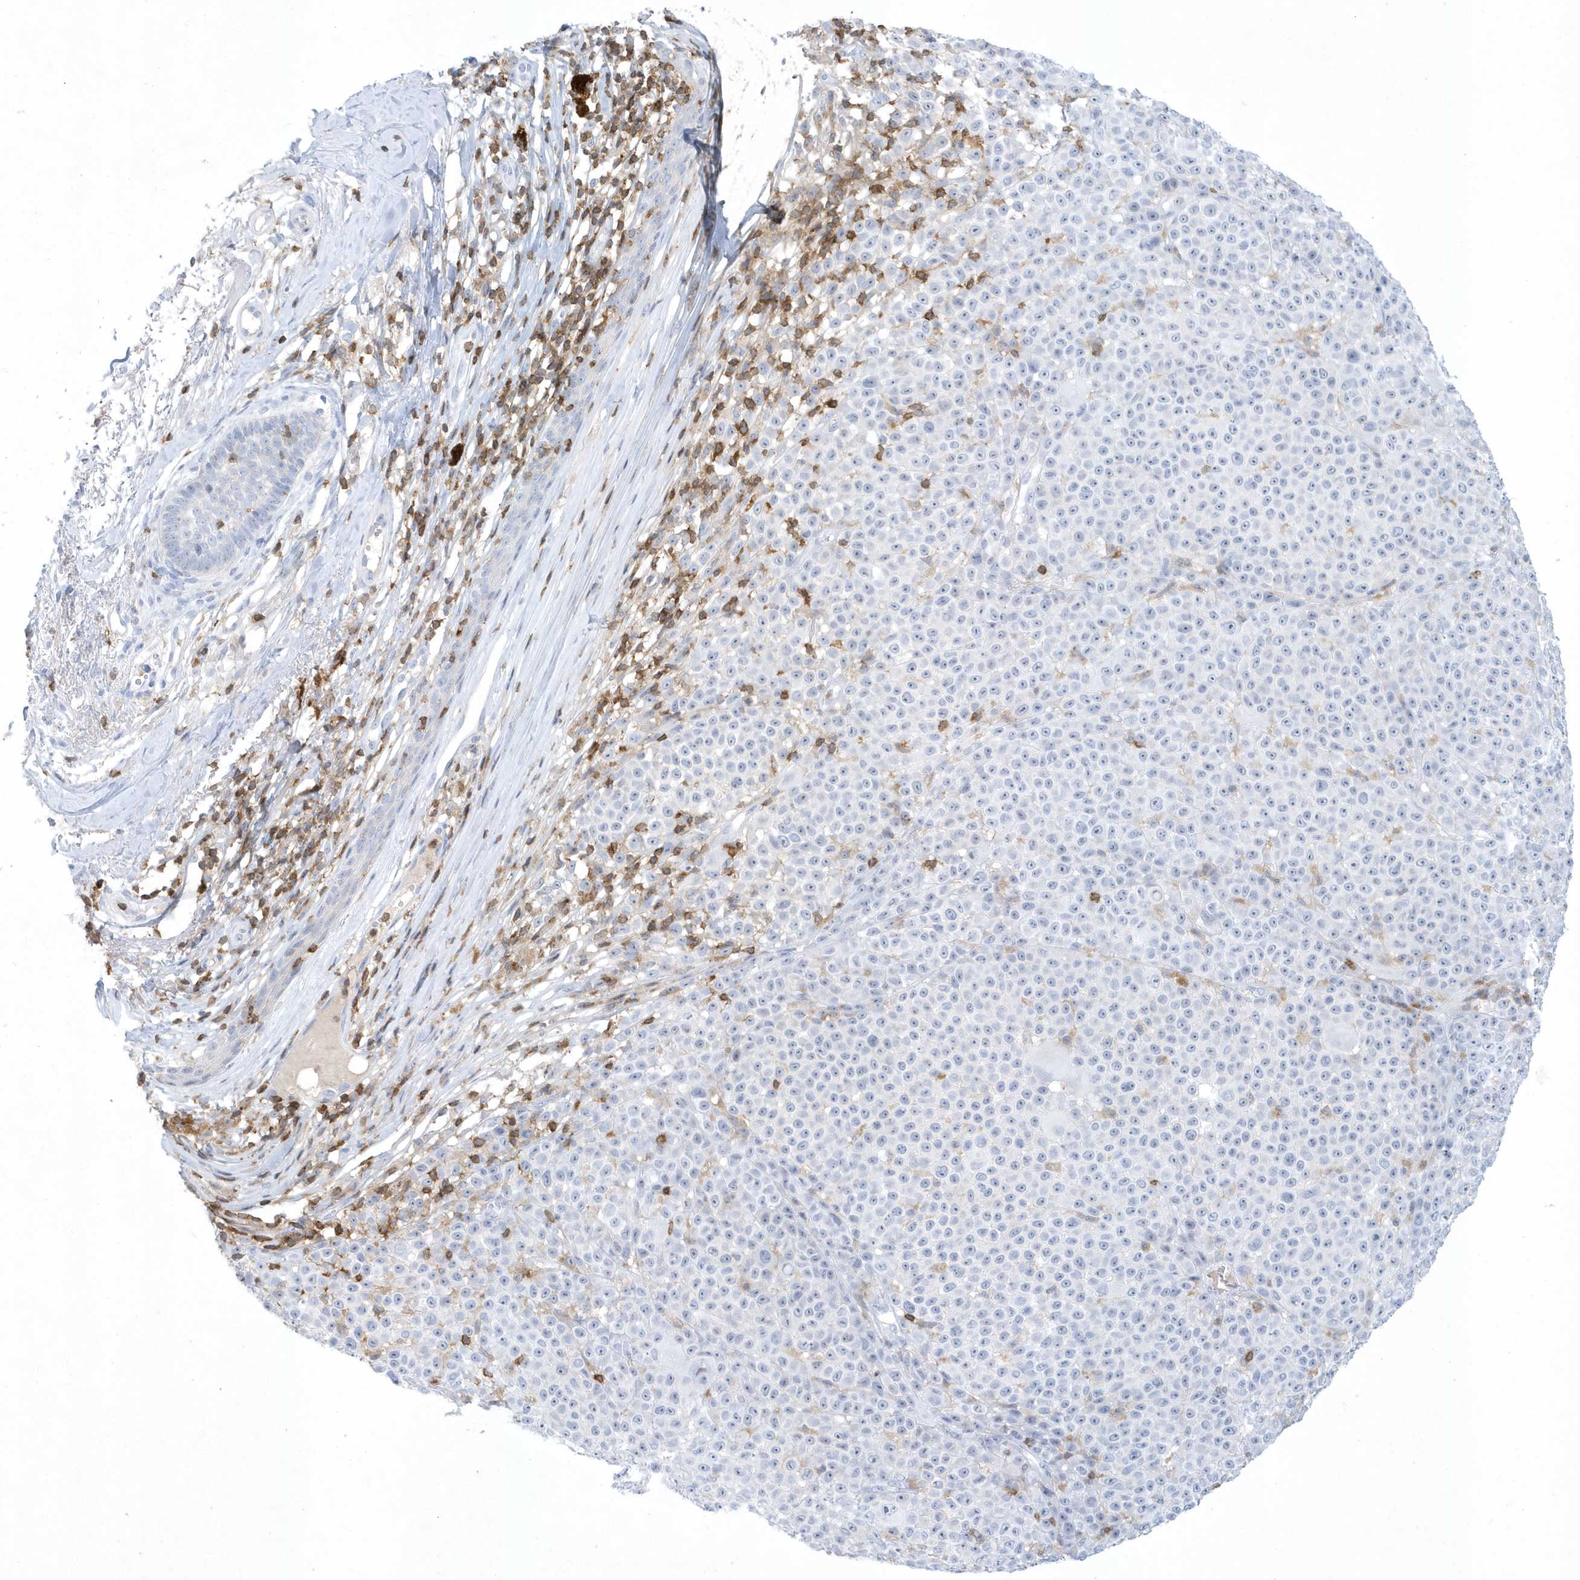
{"staining": {"intensity": "negative", "quantity": "none", "location": "none"}, "tissue": "melanoma", "cell_type": "Tumor cells", "image_type": "cancer", "snomed": [{"axis": "morphology", "description": "Malignant melanoma, NOS"}, {"axis": "topography", "description": "Skin"}], "caption": "High magnification brightfield microscopy of melanoma stained with DAB (3,3'-diaminobenzidine) (brown) and counterstained with hematoxylin (blue): tumor cells show no significant staining.", "gene": "PSD4", "patient": {"sex": "female", "age": 94}}